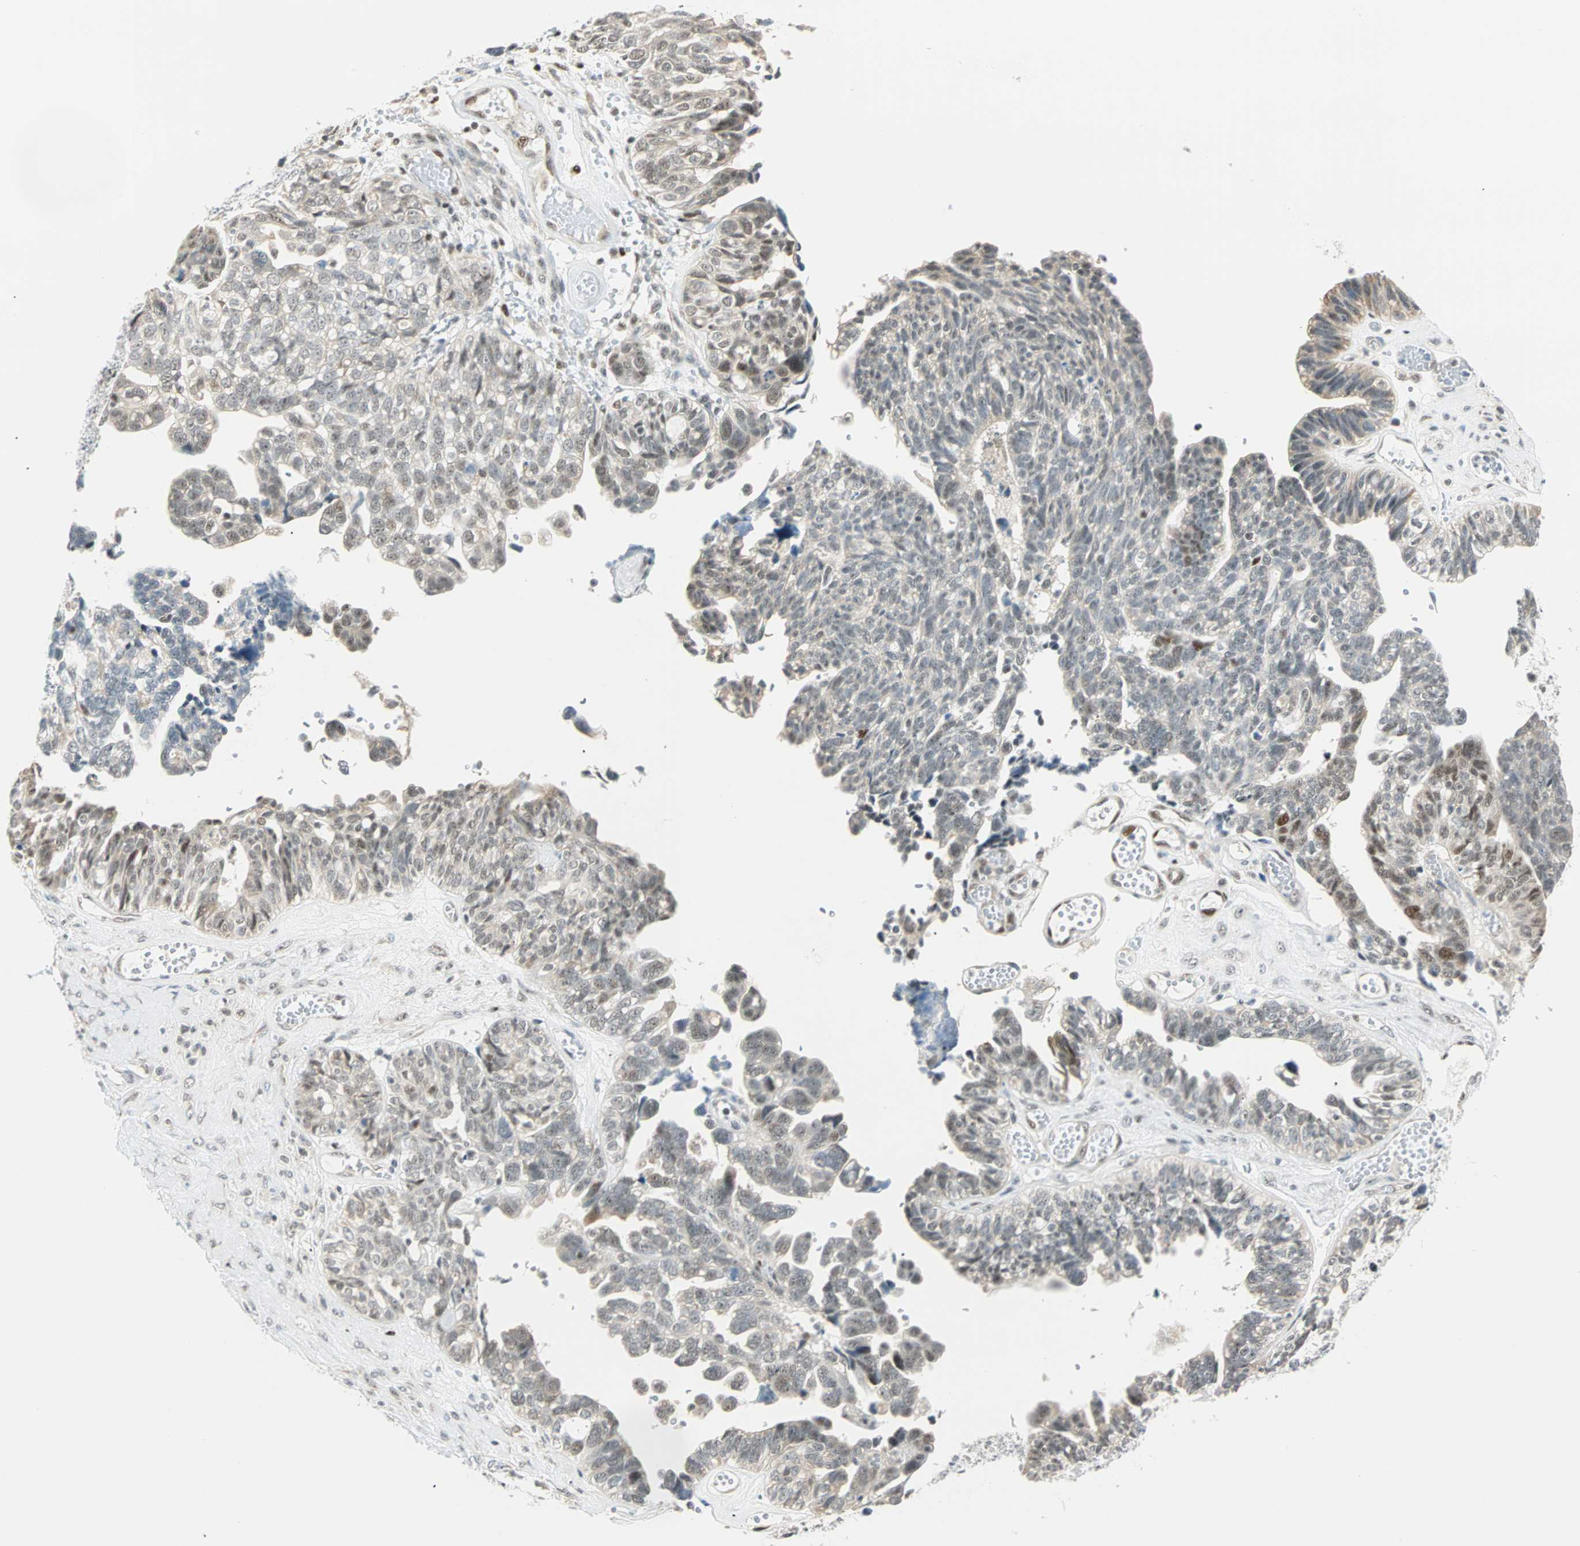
{"staining": {"intensity": "negative", "quantity": "none", "location": "none"}, "tissue": "ovarian cancer", "cell_type": "Tumor cells", "image_type": "cancer", "snomed": [{"axis": "morphology", "description": "Cystadenocarcinoma, serous, NOS"}, {"axis": "topography", "description": "Ovary"}], "caption": "Ovarian cancer (serous cystadenocarcinoma) was stained to show a protein in brown. There is no significant positivity in tumor cells.", "gene": "MSX2", "patient": {"sex": "female", "age": 79}}